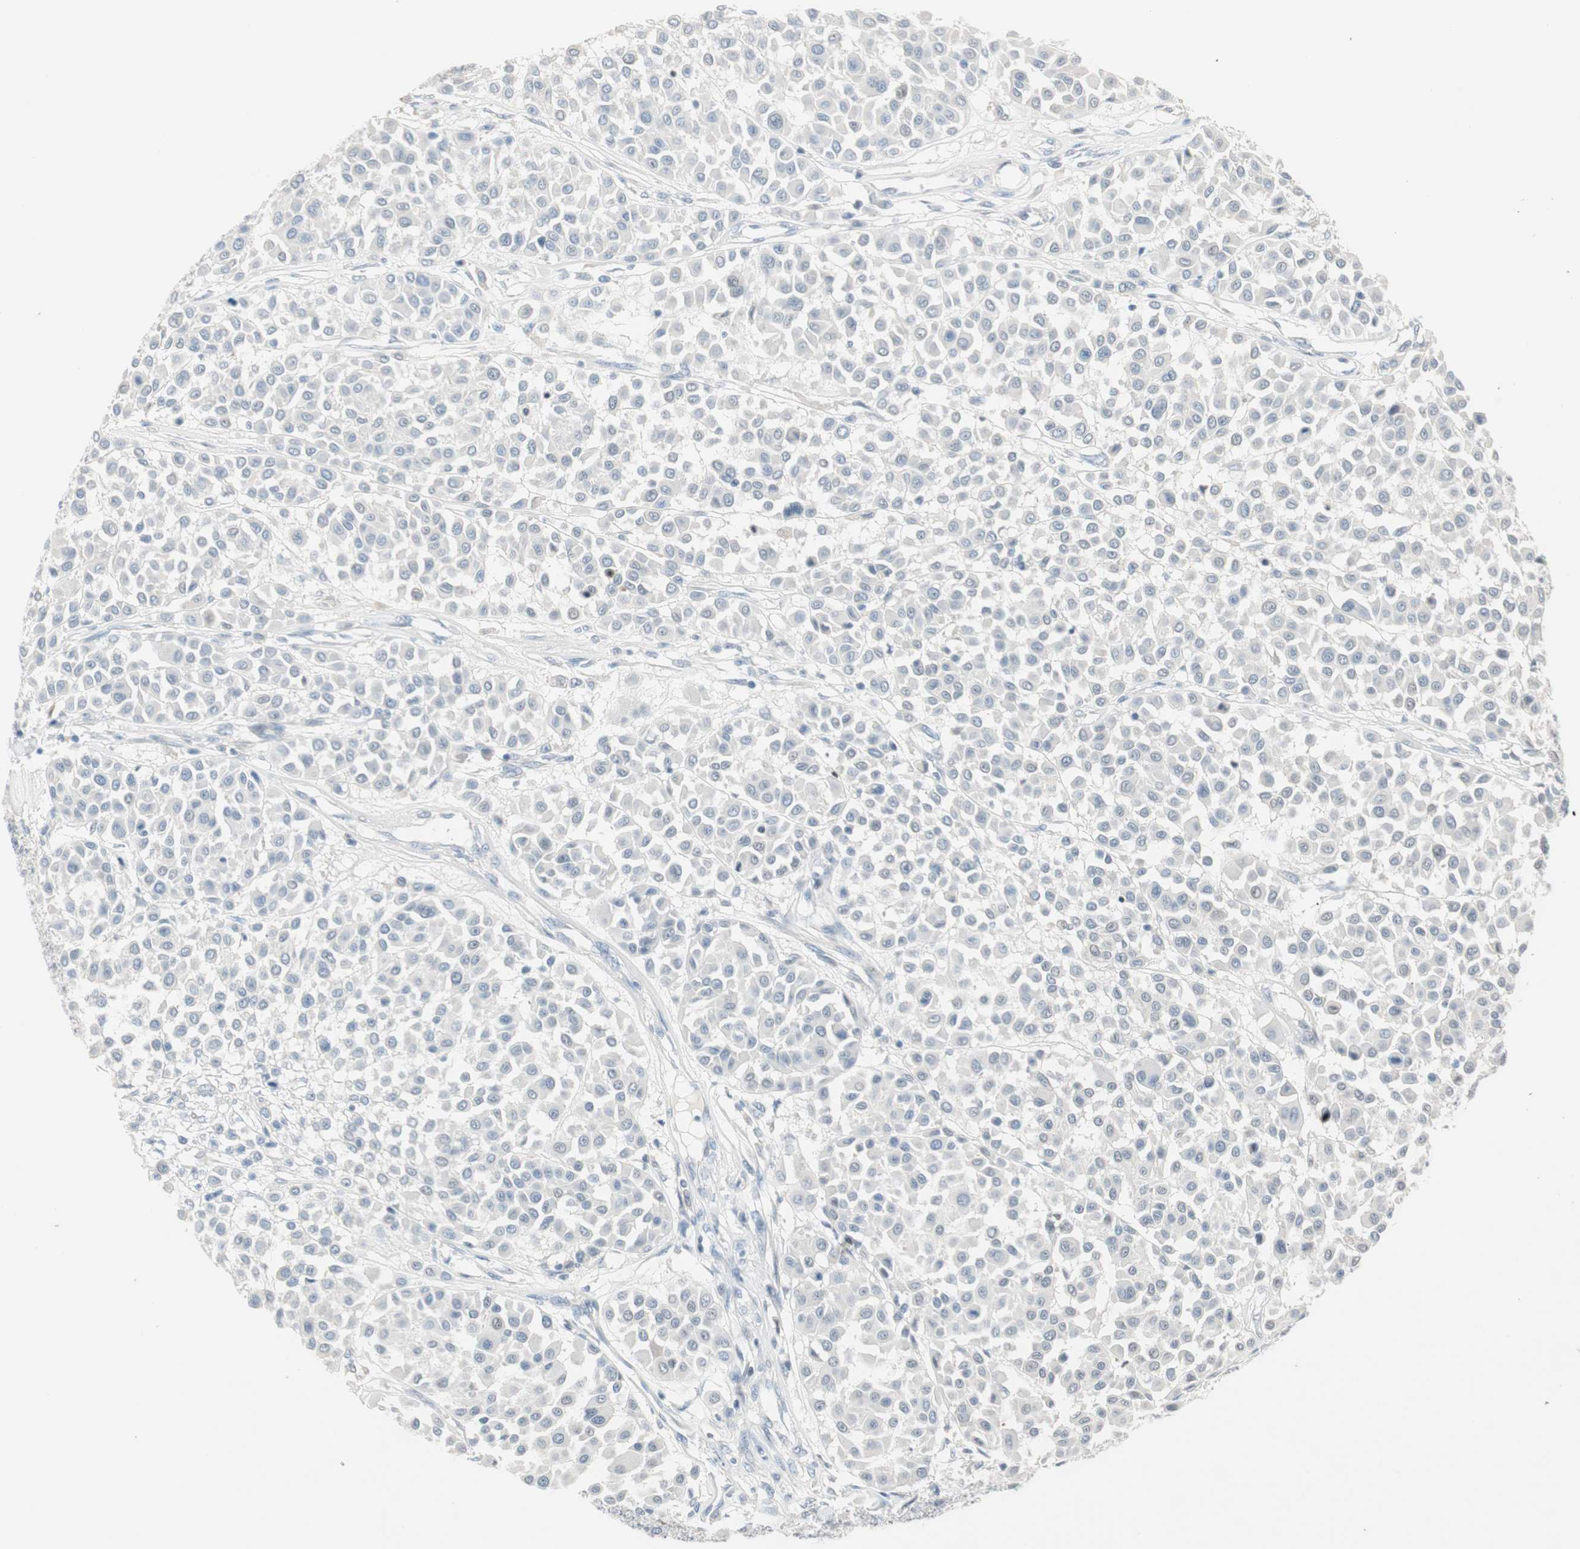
{"staining": {"intensity": "negative", "quantity": "none", "location": "none"}, "tissue": "melanoma", "cell_type": "Tumor cells", "image_type": "cancer", "snomed": [{"axis": "morphology", "description": "Malignant melanoma, Metastatic site"}, {"axis": "topography", "description": "Soft tissue"}], "caption": "Tumor cells are negative for protein expression in human melanoma.", "gene": "PDZK1", "patient": {"sex": "male", "age": 41}}